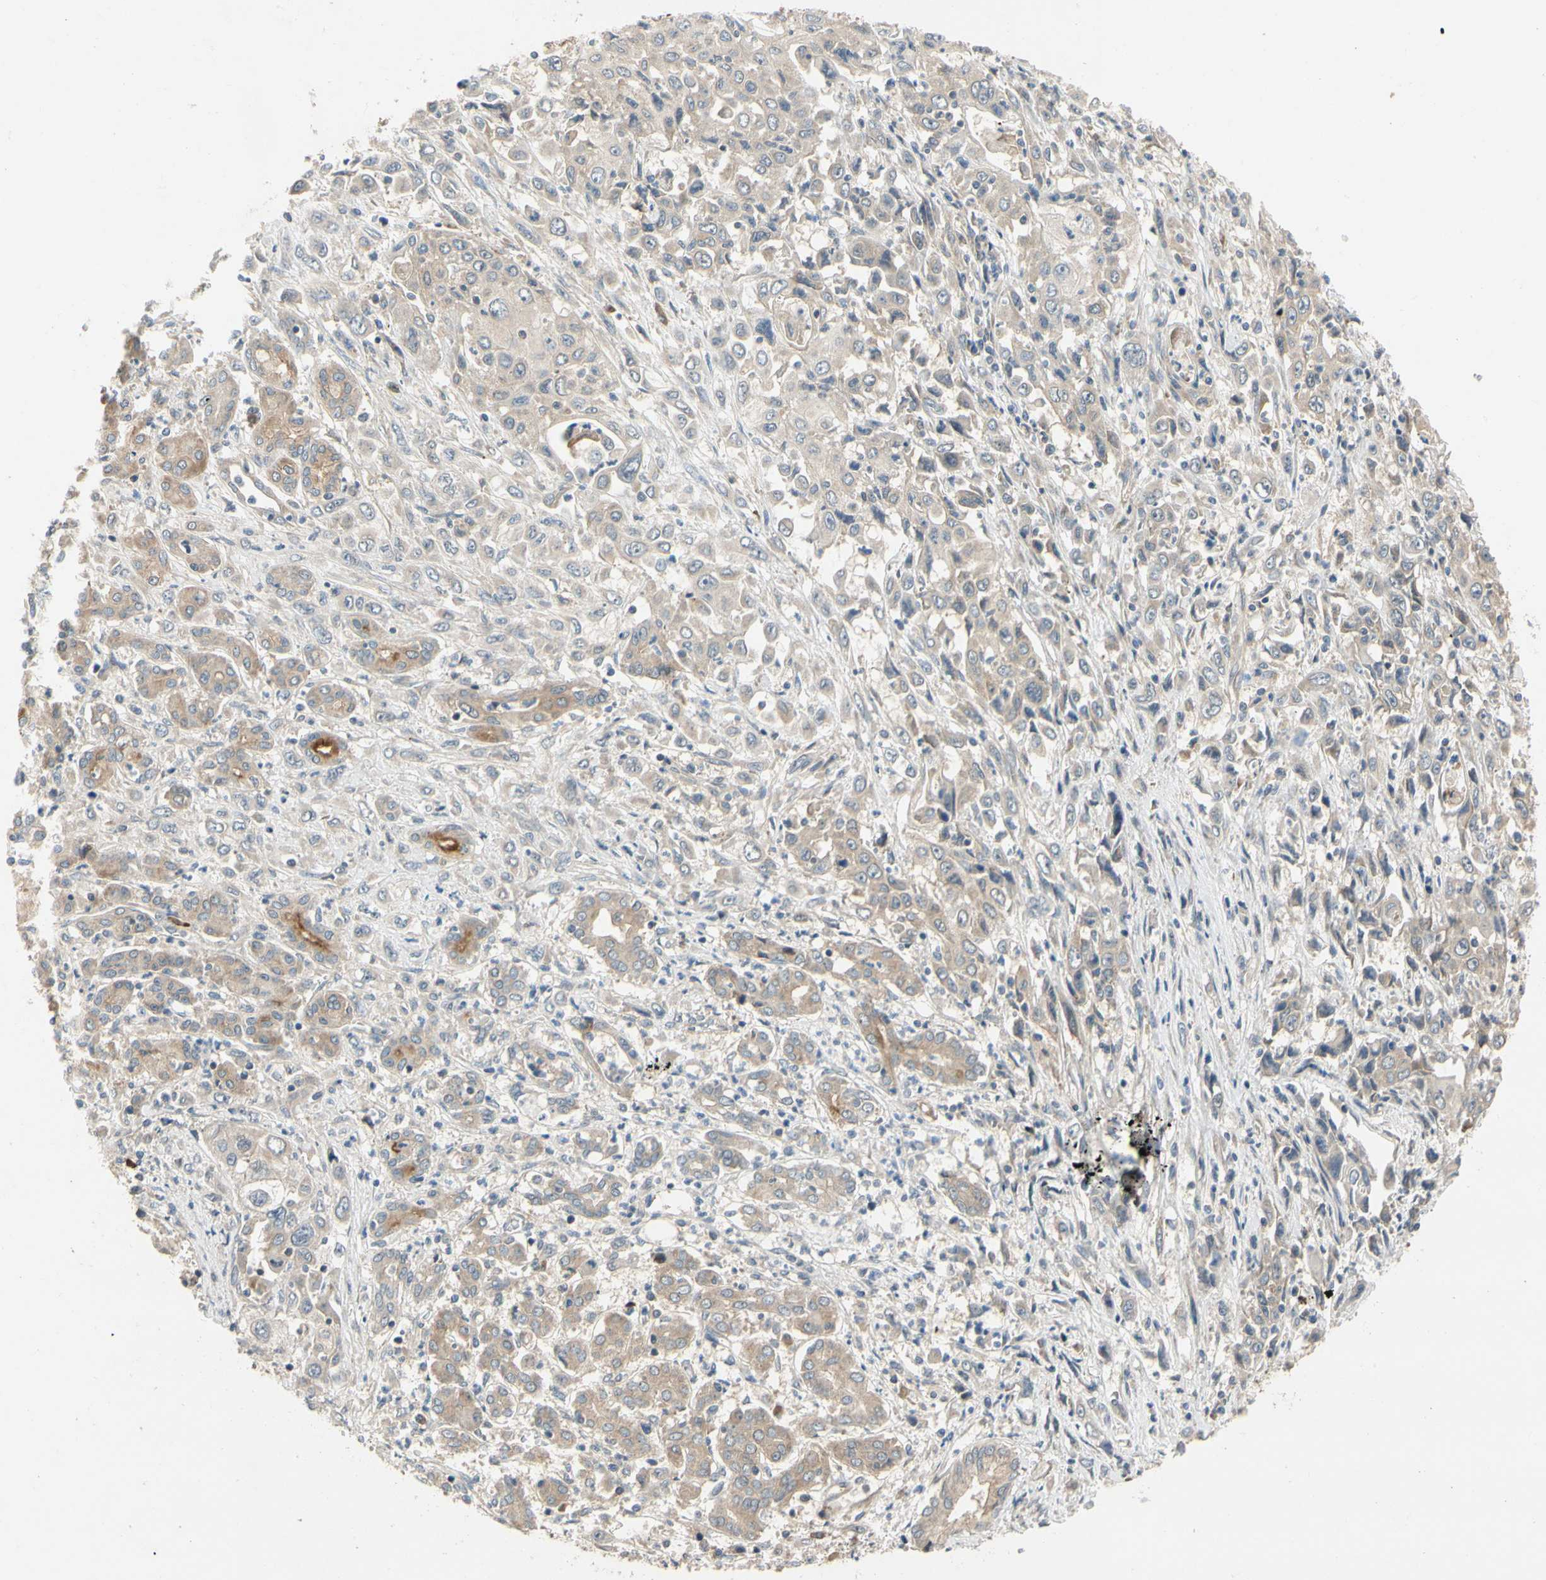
{"staining": {"intensity": "weak", "quantity": ">75%", "location": "cytoplasmic/membranous"}, "tissue": "pancreatic cancer", "cell_type": "Tumor cells", "image_type": "cancer", "snomed": [{"axis": "morphology", "description": "Adenocarcinoma, NOS"}, {"axis": "topography", "description": "Pancreas"}], "caption": "Immunohistochemical staining of pancreatic adenocarcinoma reveals low levels of weak cytoplasmic/membranous positivity in approximately >75% of tumor cells.", "gene": "TDRP", "patient": {"sex": "male", "age": 70}}